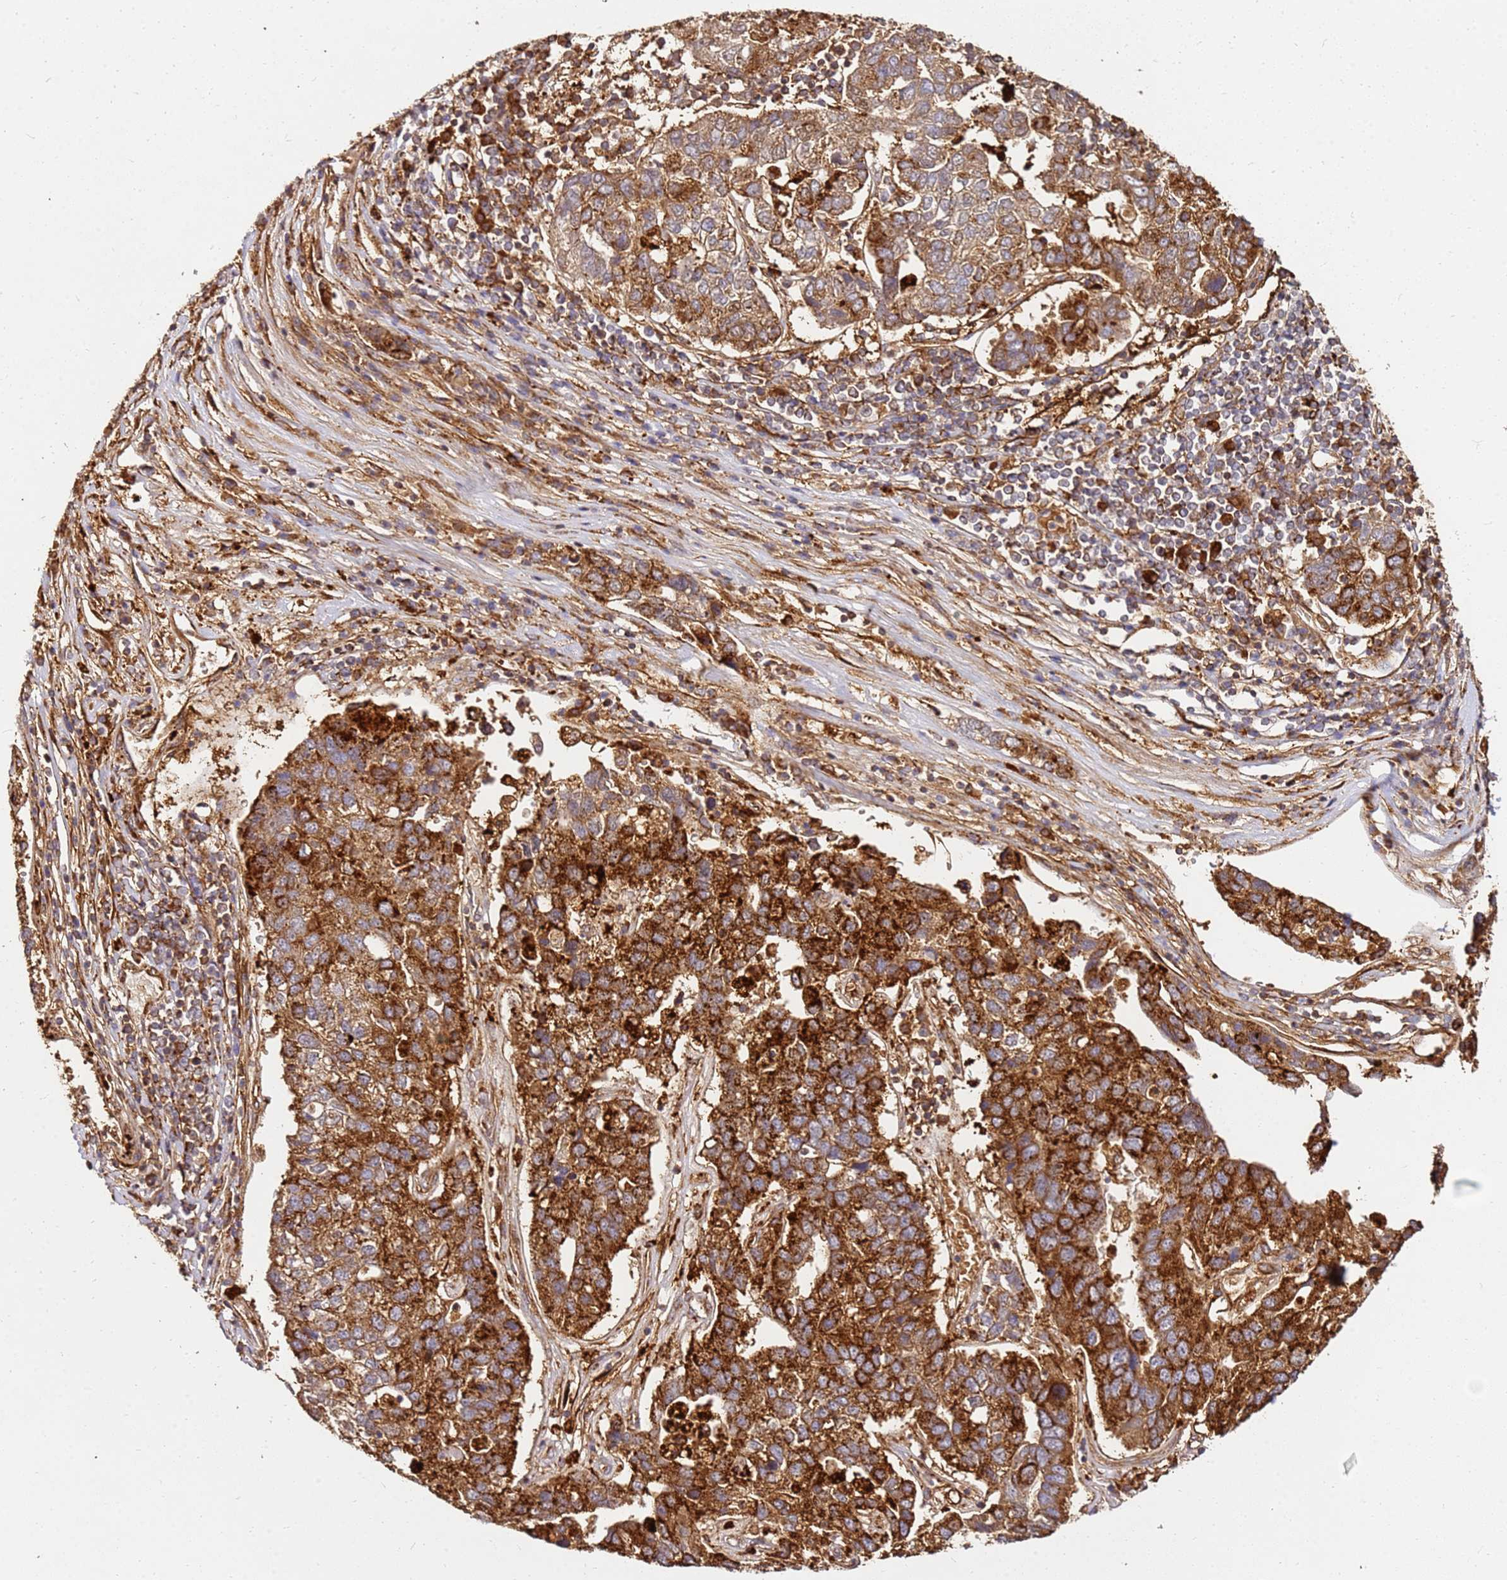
{"staining": {"intensity": "strong", "quantity": ">75%", "location": "cytoplasmic/membranous"}, "tissue": "pancreatic cancer", "cell_type": "Tumor cells", "image_type": "cancer", "snomed": [{"axis": "morphology", "description": "Adenocarcinoma, NOS"}, {"axis": "topography", "description": "Pancreas"}], "caption": "DAB (3,3'-diaminobenzidine) immunohistochemical staining of human adenocarcinoma (pancreatic) exhibits strong cytoplasmic/membranous protein positivity in about >75% of tumor cells.", "gene": "DVL3", "patient": {"sex": "female", "age": 61}}